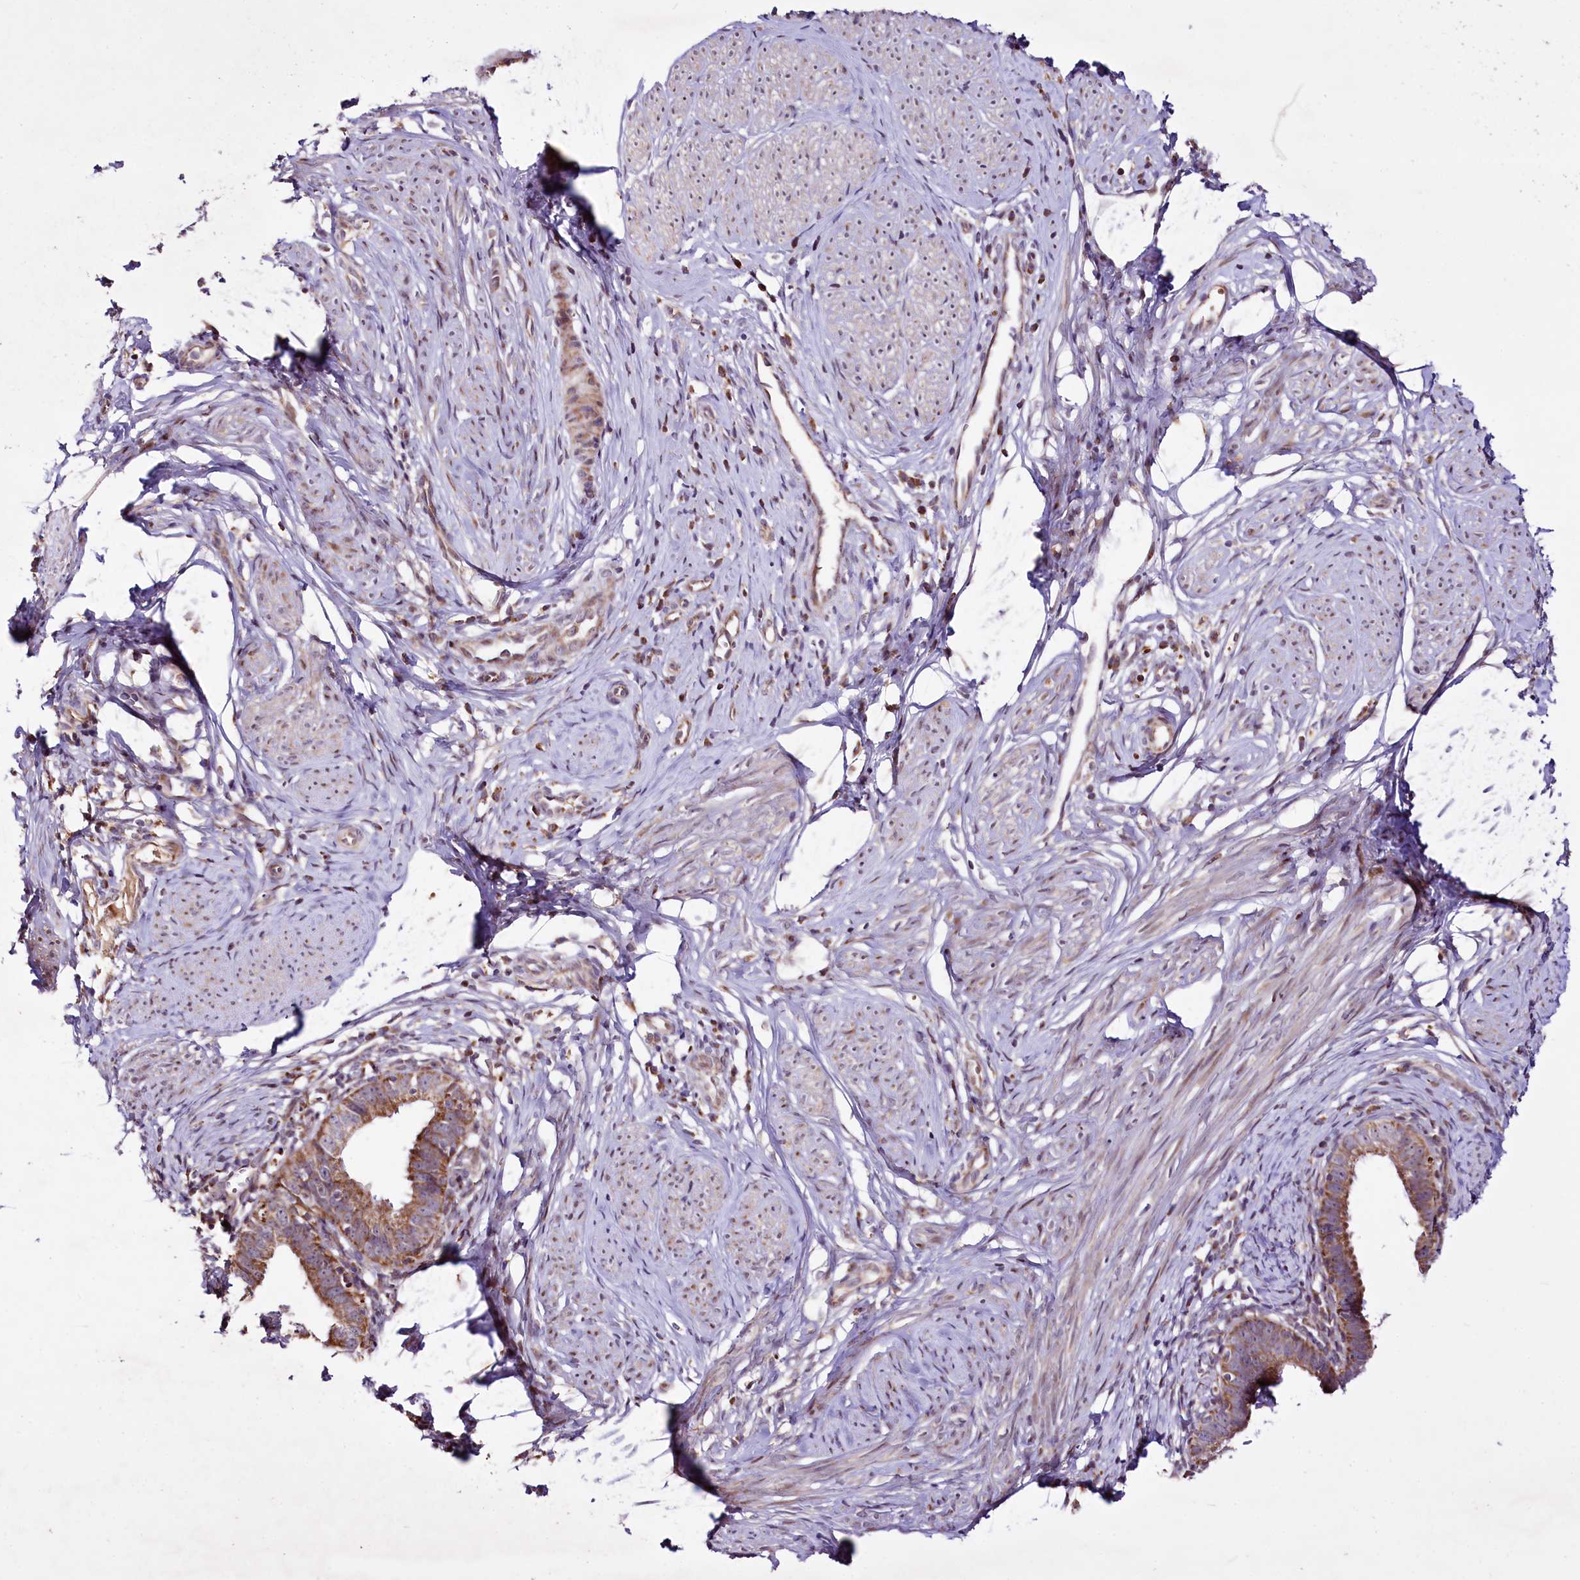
{"staining": {"intensity": "moderate", "quantity": ">75%", "location": "cytoplasmic/membranous"}, "tissue": "cervical cancer", "cell_type": "Tumor cells", "image_type": "cancer", "snomed": [{"axis": "morphology", "description": "Adenocarcinoma, NOS"}, {"axis": "topography", "description": "Cervix"}], "caption": "Cervical adenocarcinoma was stained to show a protein in brown. There is medium levels of moderate cytoplasmic/membranous staining in about >75% of tumor cells. (DAB IHC with brightfield microscopy, high magnification).", "gene": "ST7", "patient": {"sex": "female", "age": 36}}